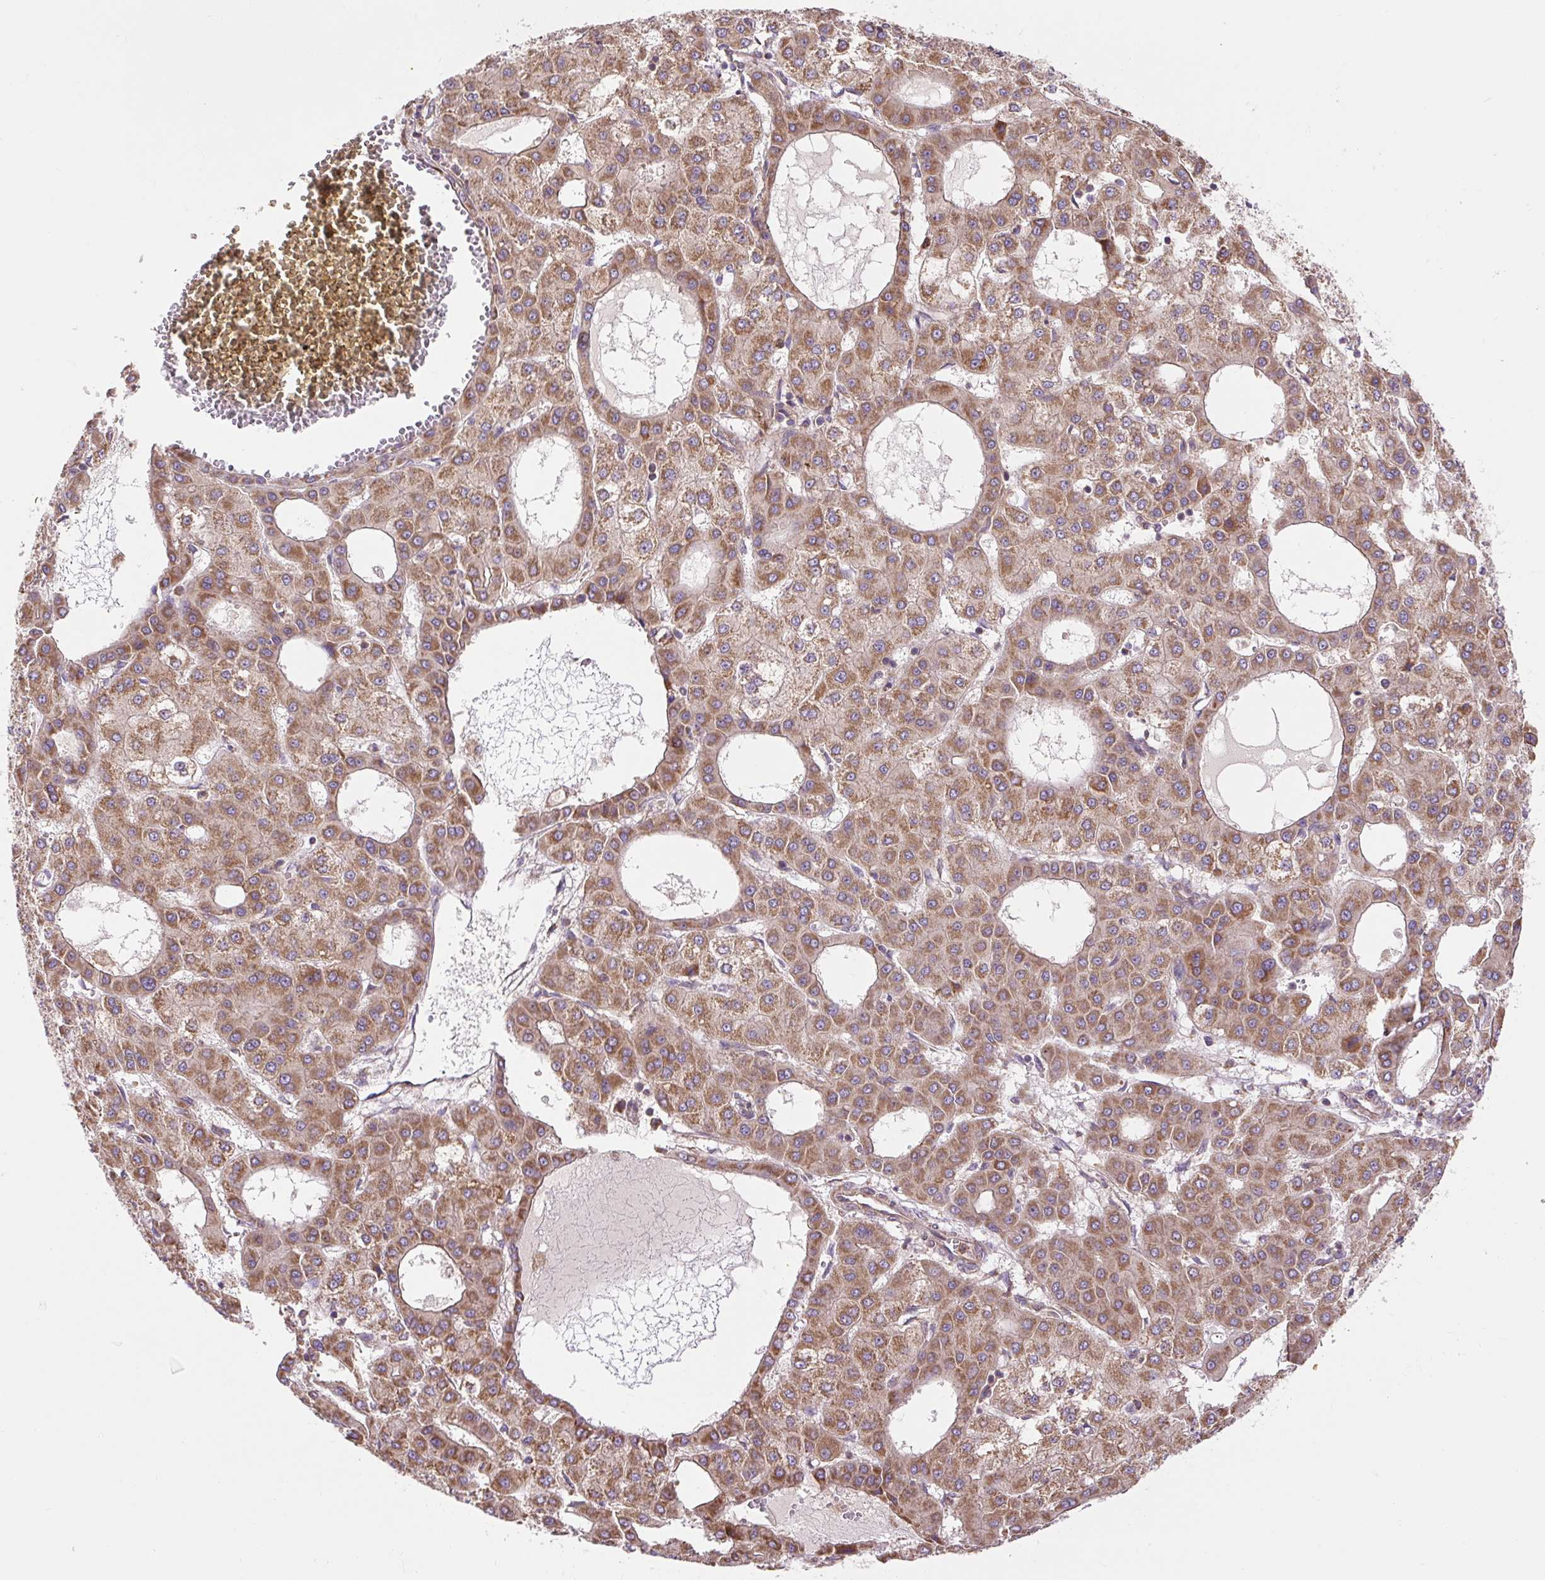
{"staining": {"intensity": "moderate", "quantity": ">75%", "location": "cytoplasmic/membranous"}, "tissue": "liver cancer", "cell_type": "Tumor cells", "image_type": "cancer", "snomed": [{"axis": "morphology", "description": "Carcinoma, Hepatocellular, NOS"}, {"axis": "topography", "description": "Liver"}], "caption": "Tumor cells exhibit medium levels of moderate cytoplasmic/membranous expression in approximately >75% of cells in human hepatocellular carcinoma (liver). The protein is shown in brown color, while the nuclei are stained blue.", "gene": "TRIAP1", "patient": {"sex": "male", "age": 47}}